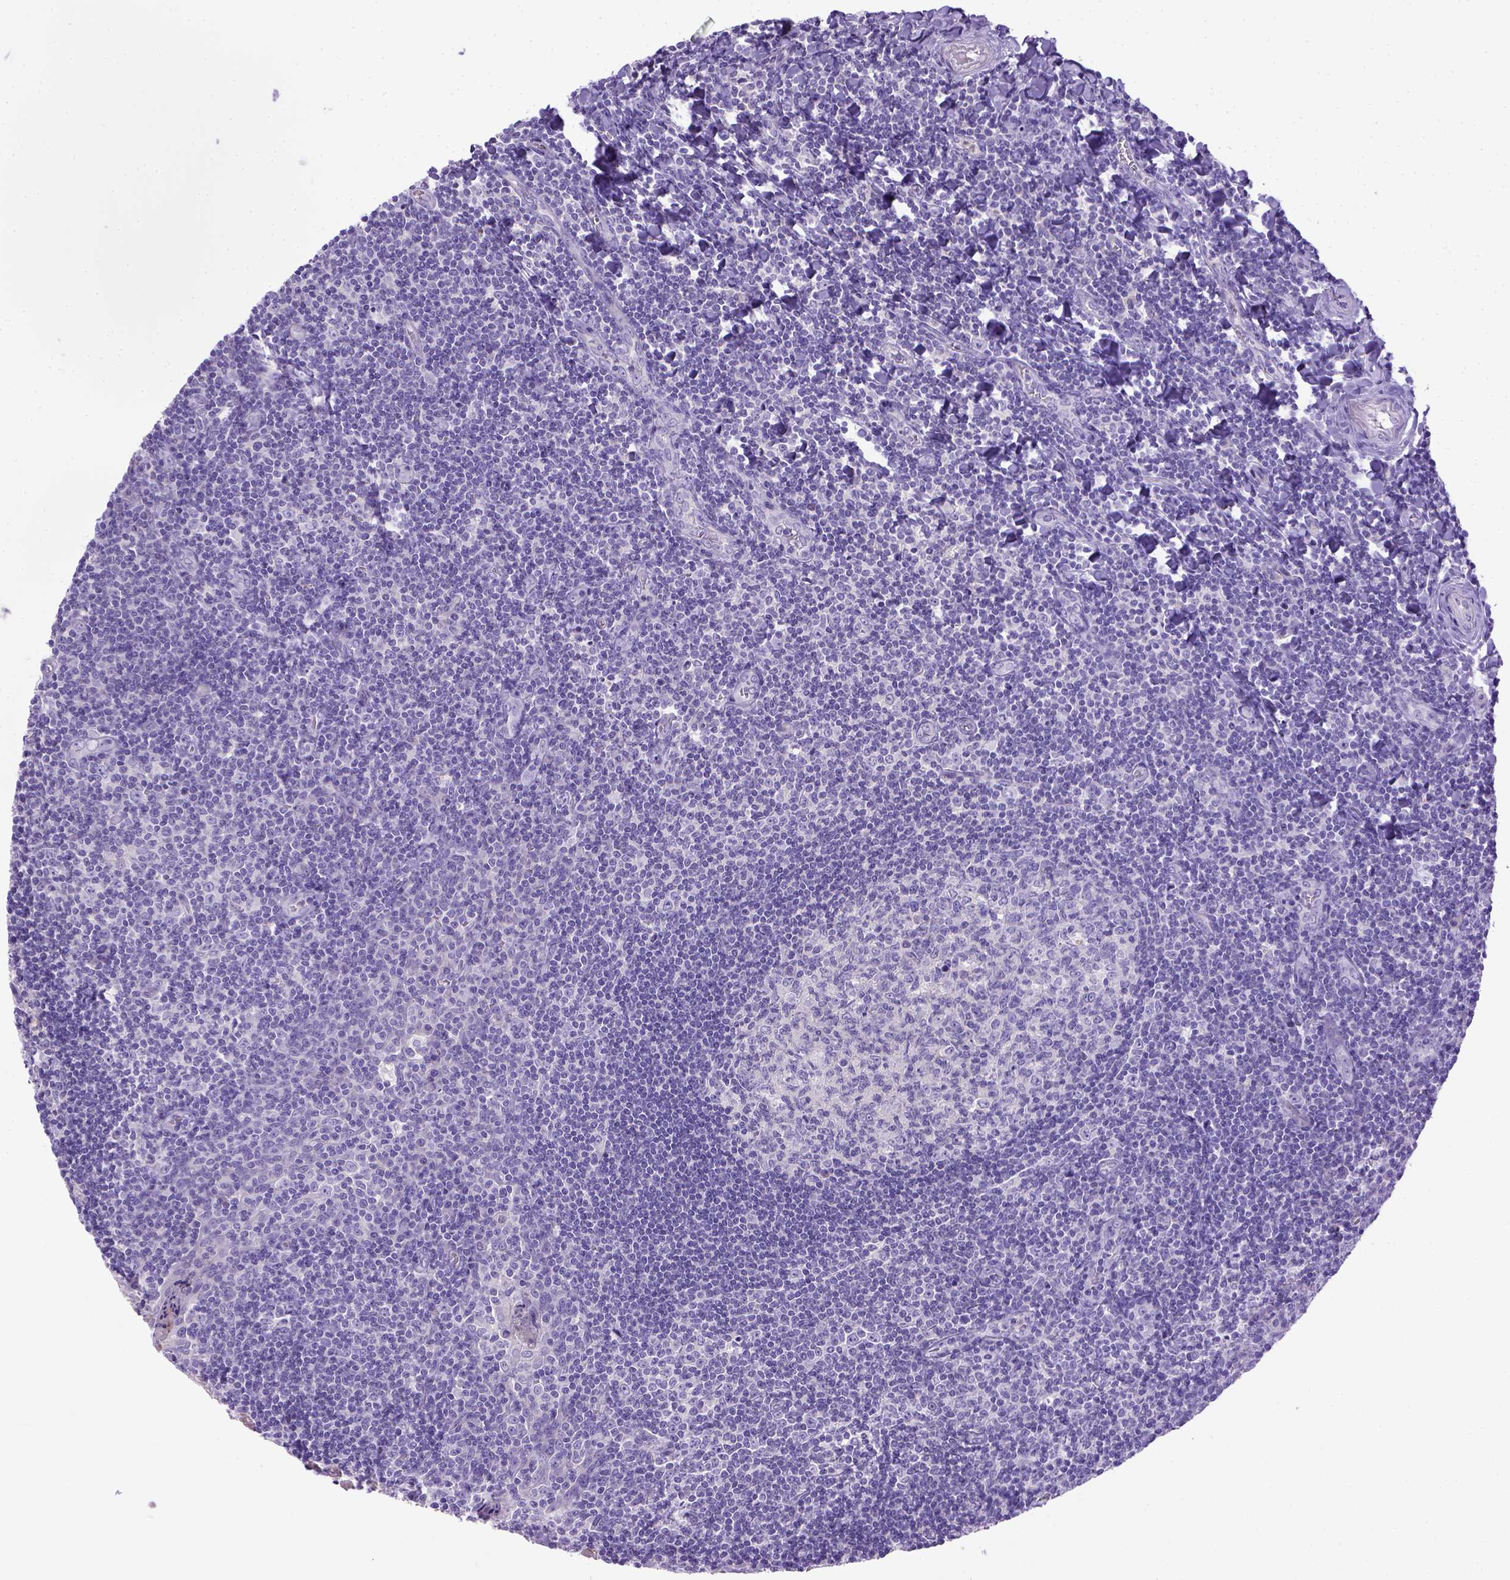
{"staining": {"intensity": "negative", "quantity": "none", "location": "none"}, "tissue": "tonsil", "cell_type": "Germinal center cells", "image_type": "normal", "snomed": [{"axis": "morphology", "description": "Normal tissue, NOS"}, {"axis": "morphology", "description": "Inflammation, NOS"}, {"axis": "topography", "description": "Tonsil"}], "caption": "High power microscopy micrograph of an IHC image of unremarkable tonsil, revealing no significant positivity in germinal center cells.", "gene": "BAAT", "patient": {"sex": "female", "age": 31}}